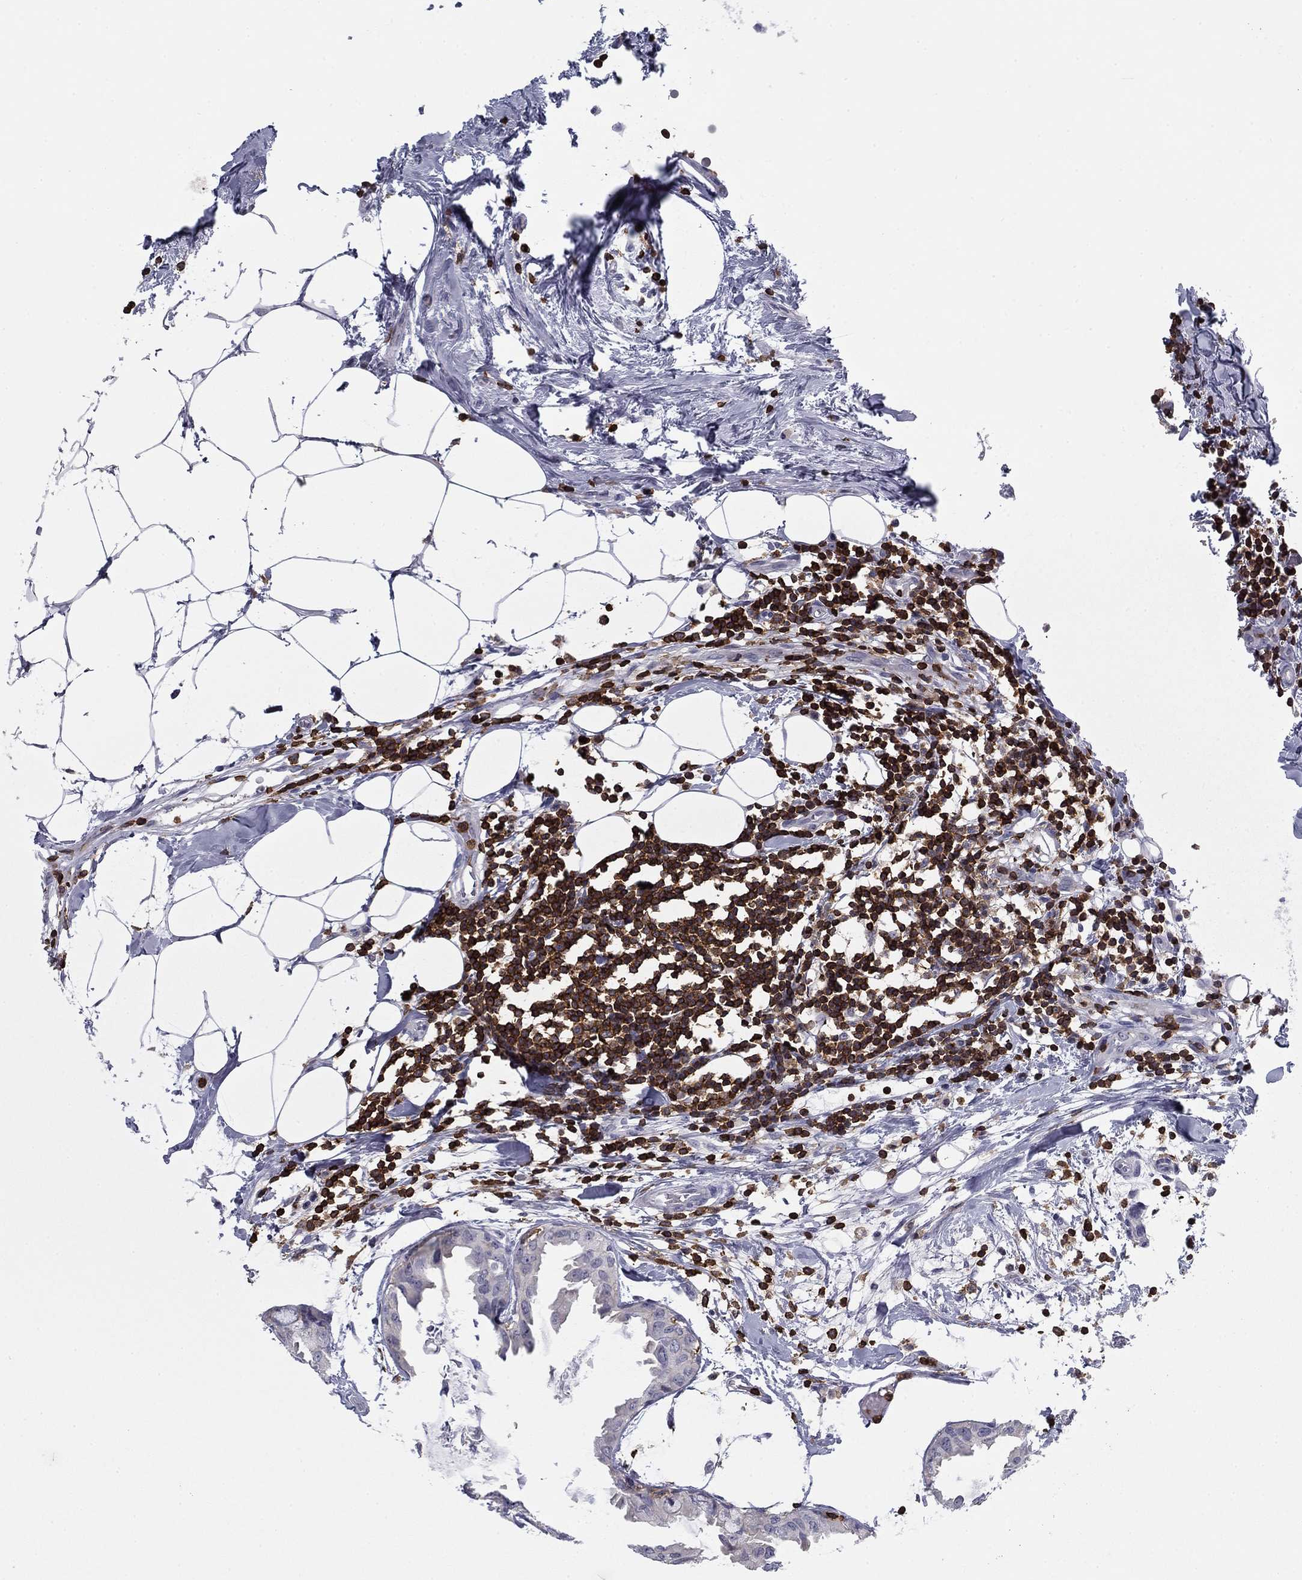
{"staining": {"intensity": "negative", "quantity": "none", "location": "none"}, "tissue": "breast cancer", "cell_type": "Tumor cells", "image_type": "cancer", "snomed": [{"axis": "morphology", "description": "Normal tissue, NOS"}, {"axis": "morphology", "description": "Duct carcinoma"}, {"axis": "topography", "description": "Breast"}], "caption": "The photomicrograph shows no significant expression in tumor cells of invasive ductal carcinoma (breast). (Immunohistochemistry, brightfield microscopy, high magnification).", "gene": "ARHGAP27", "patient": {"sex": "female", "age": 40}}